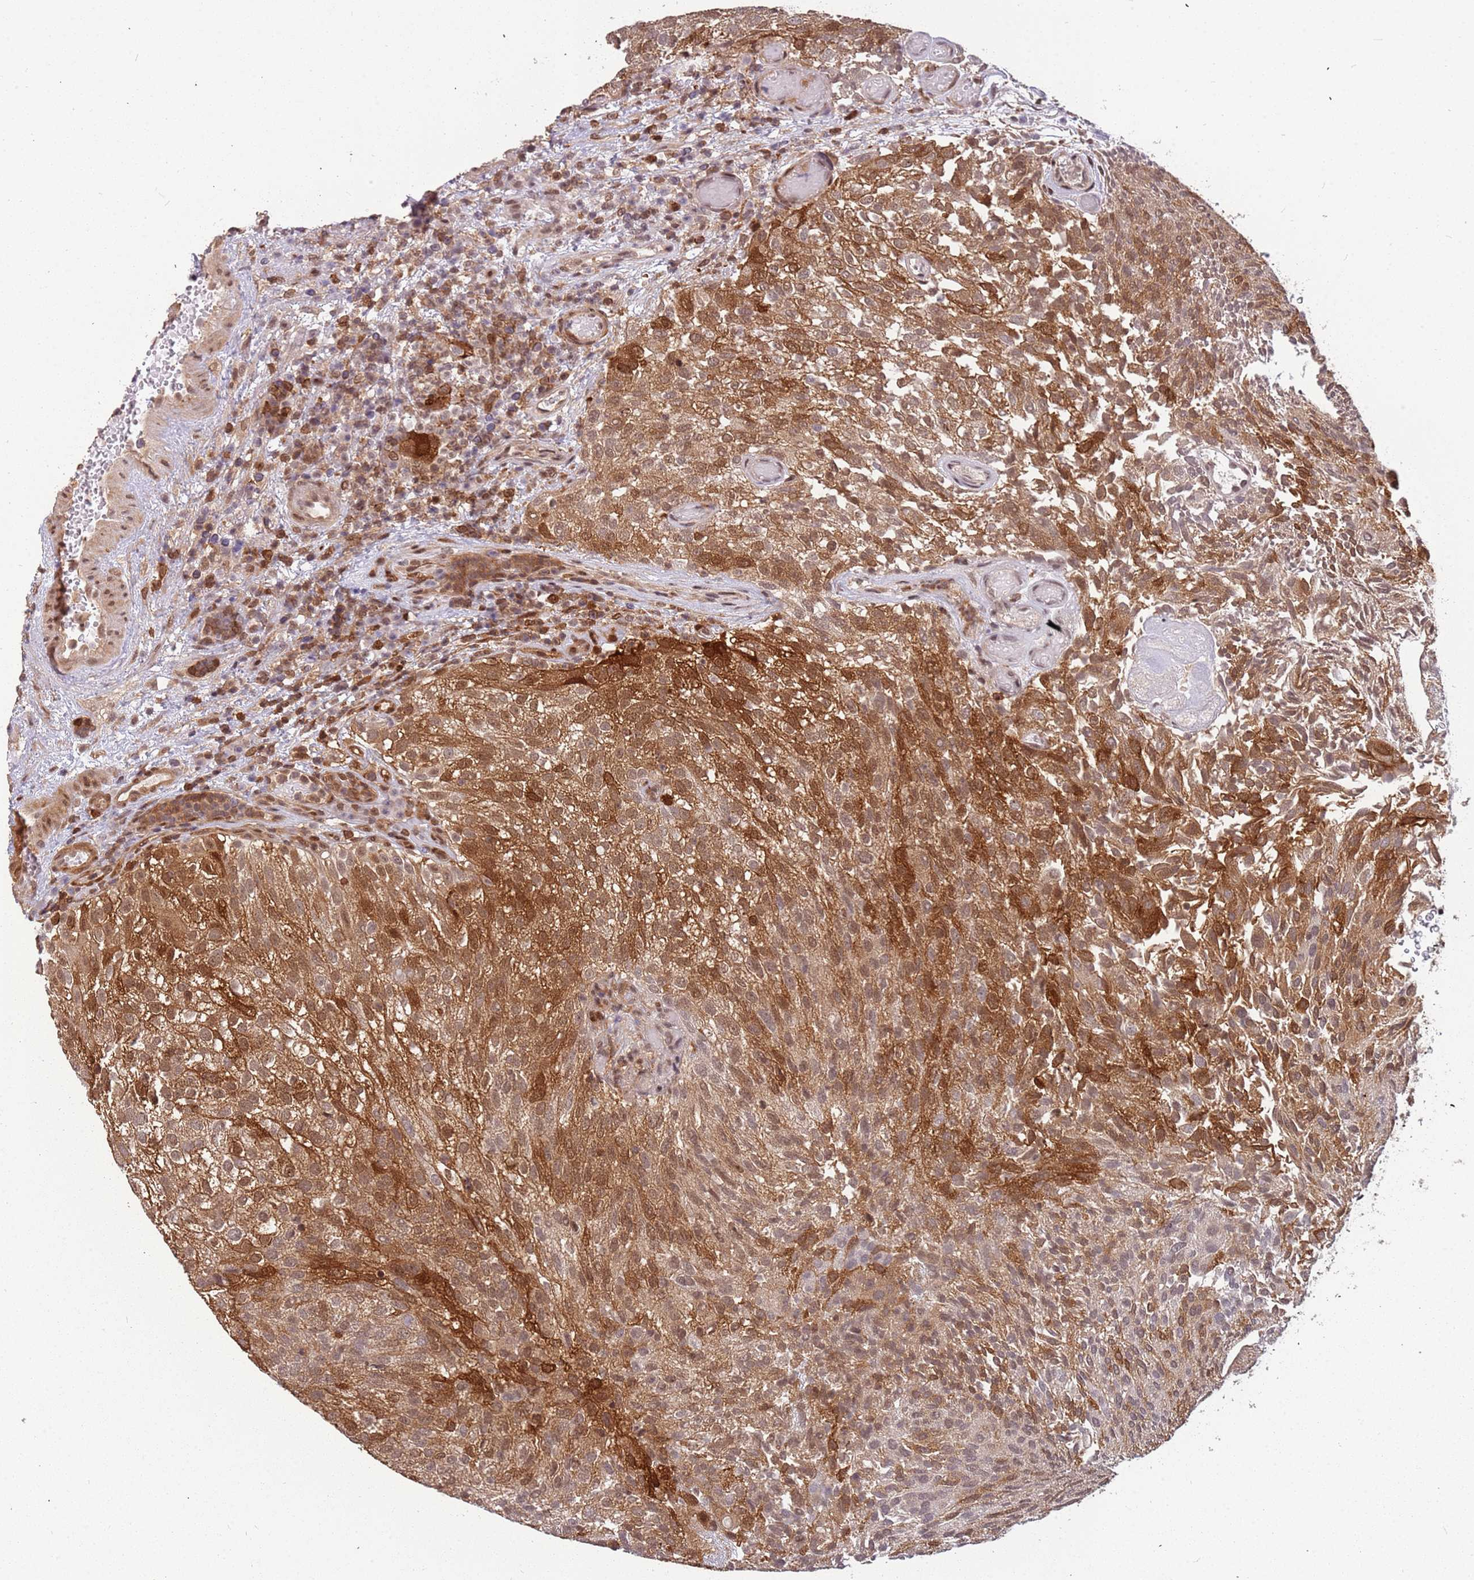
{"staining": {"intensity": "moderate", "quantity": ">75%", "location": "cytoplasmic/membranous,nuclear"}, "tissue": "urothelial cancer", "cell_type": "Tumor cells", "image_type": "cancer", "snomed": [{"axis": "morphology", "description": "Urothelial carcinoma, Low grade"}, {"axis": "topography", "description": "Urinary bladder"}], "caption": "This image exhibits IHC staining of urothelial carcinoma (low-grade), with medium moderate cytoplasmic/membranous and nuclear staining in approximately >75% of tumor cells.", "gene": "GBP2", "patient": {"sex": "male", "age": 78}}